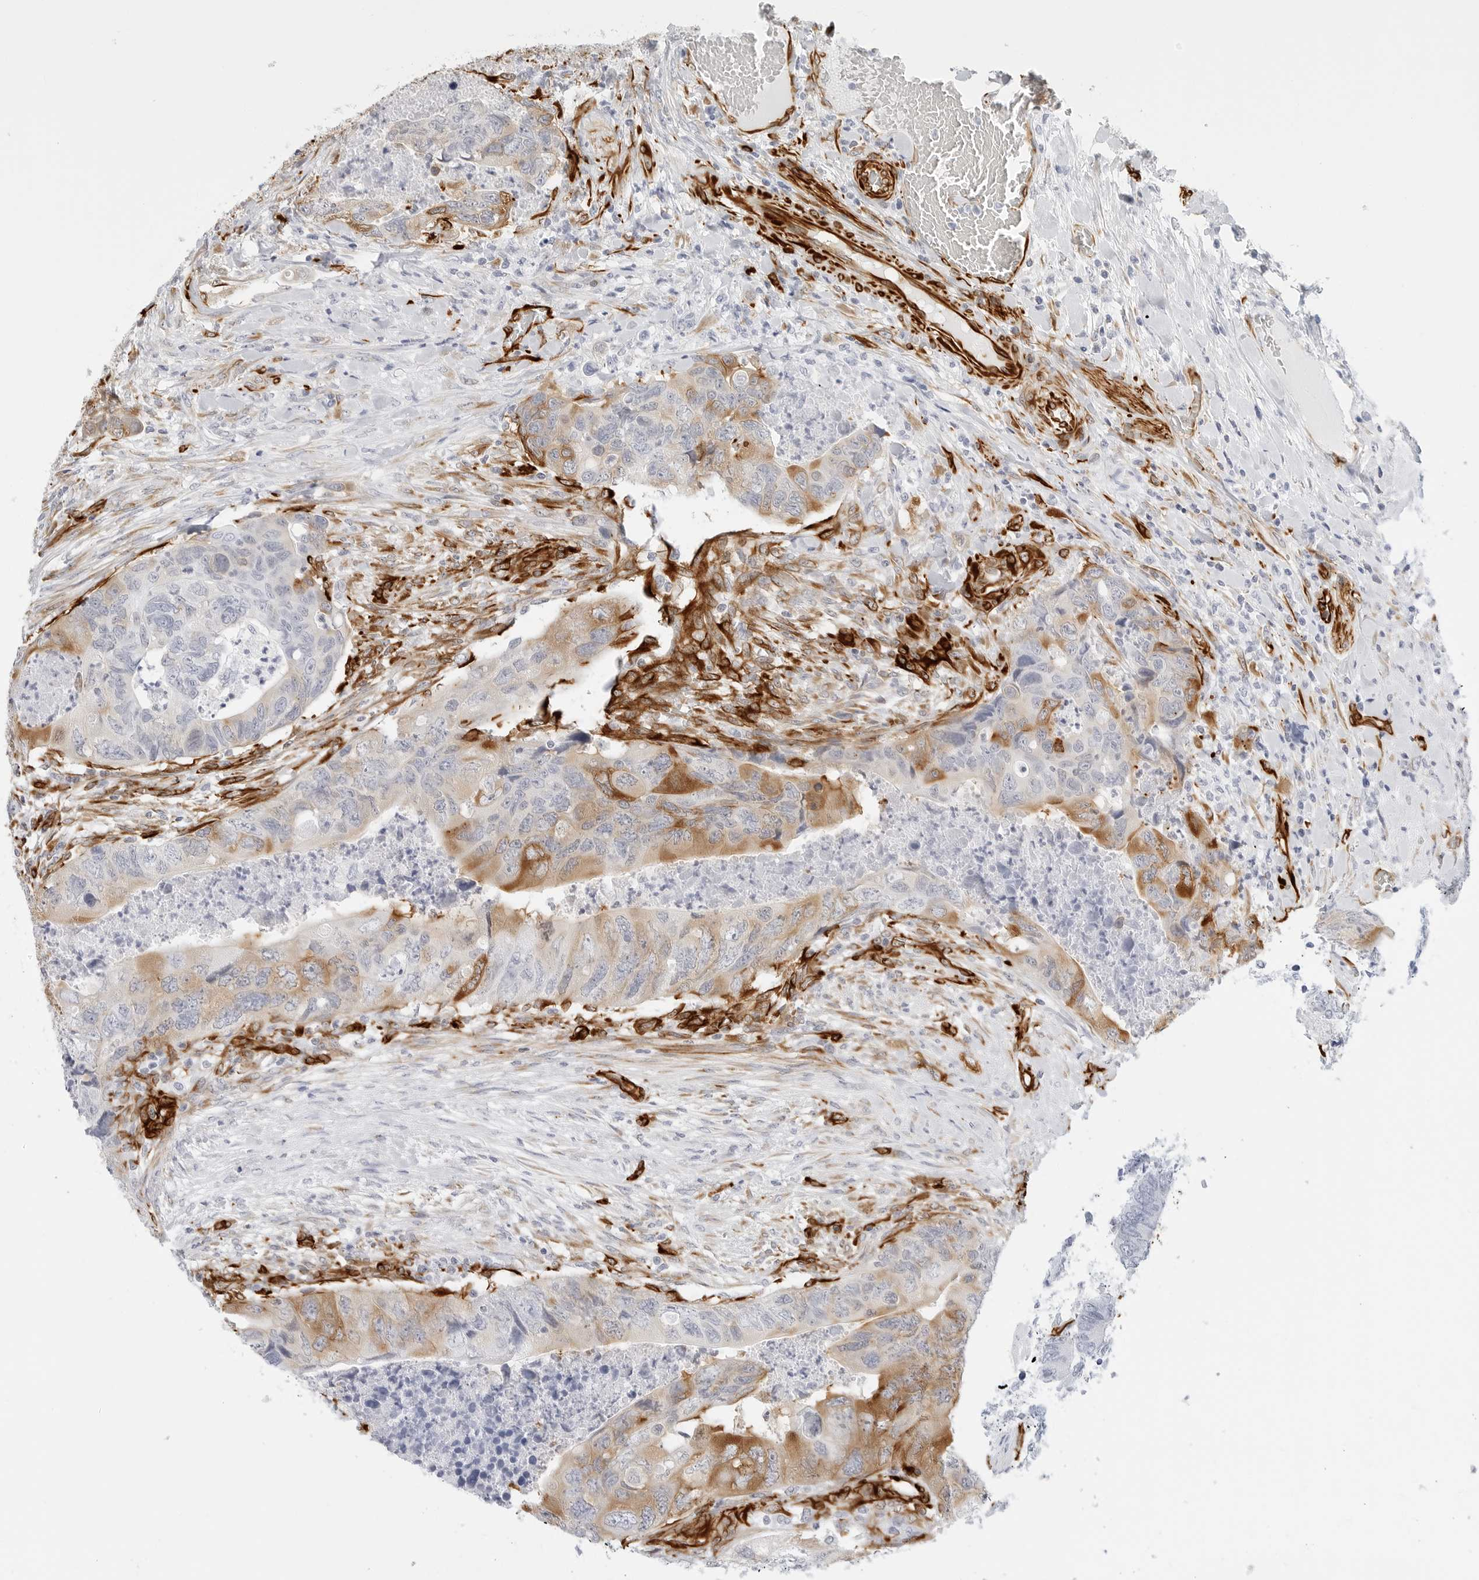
{"staining": {"intensity": "moderate", "quantity": "25%-75%", "location": "cytoplasmic/membranous"}, "tissue": "colorectal cancer", "cell_type": "Tumor cells", "image_type": "cancer", "snomed": [{"axis": "morphology", "description": "Adenocarcinoma, NOS"}, {"axis": "topography", "description": "Rectum"}], "caption": "A histopathology image of adenocarcinoma (colorectal) stained for a protein demonstrates moderate cytoplasmic/membranous brown staining in tumor cells. (Stains: DAB (3,3'-diaminobenzidine) in brown, nuclei in blue, Microscopy: brightfield microscopy at high magnification).", "gene": "NES", "patient": {"sex": "male", "age": 63}}